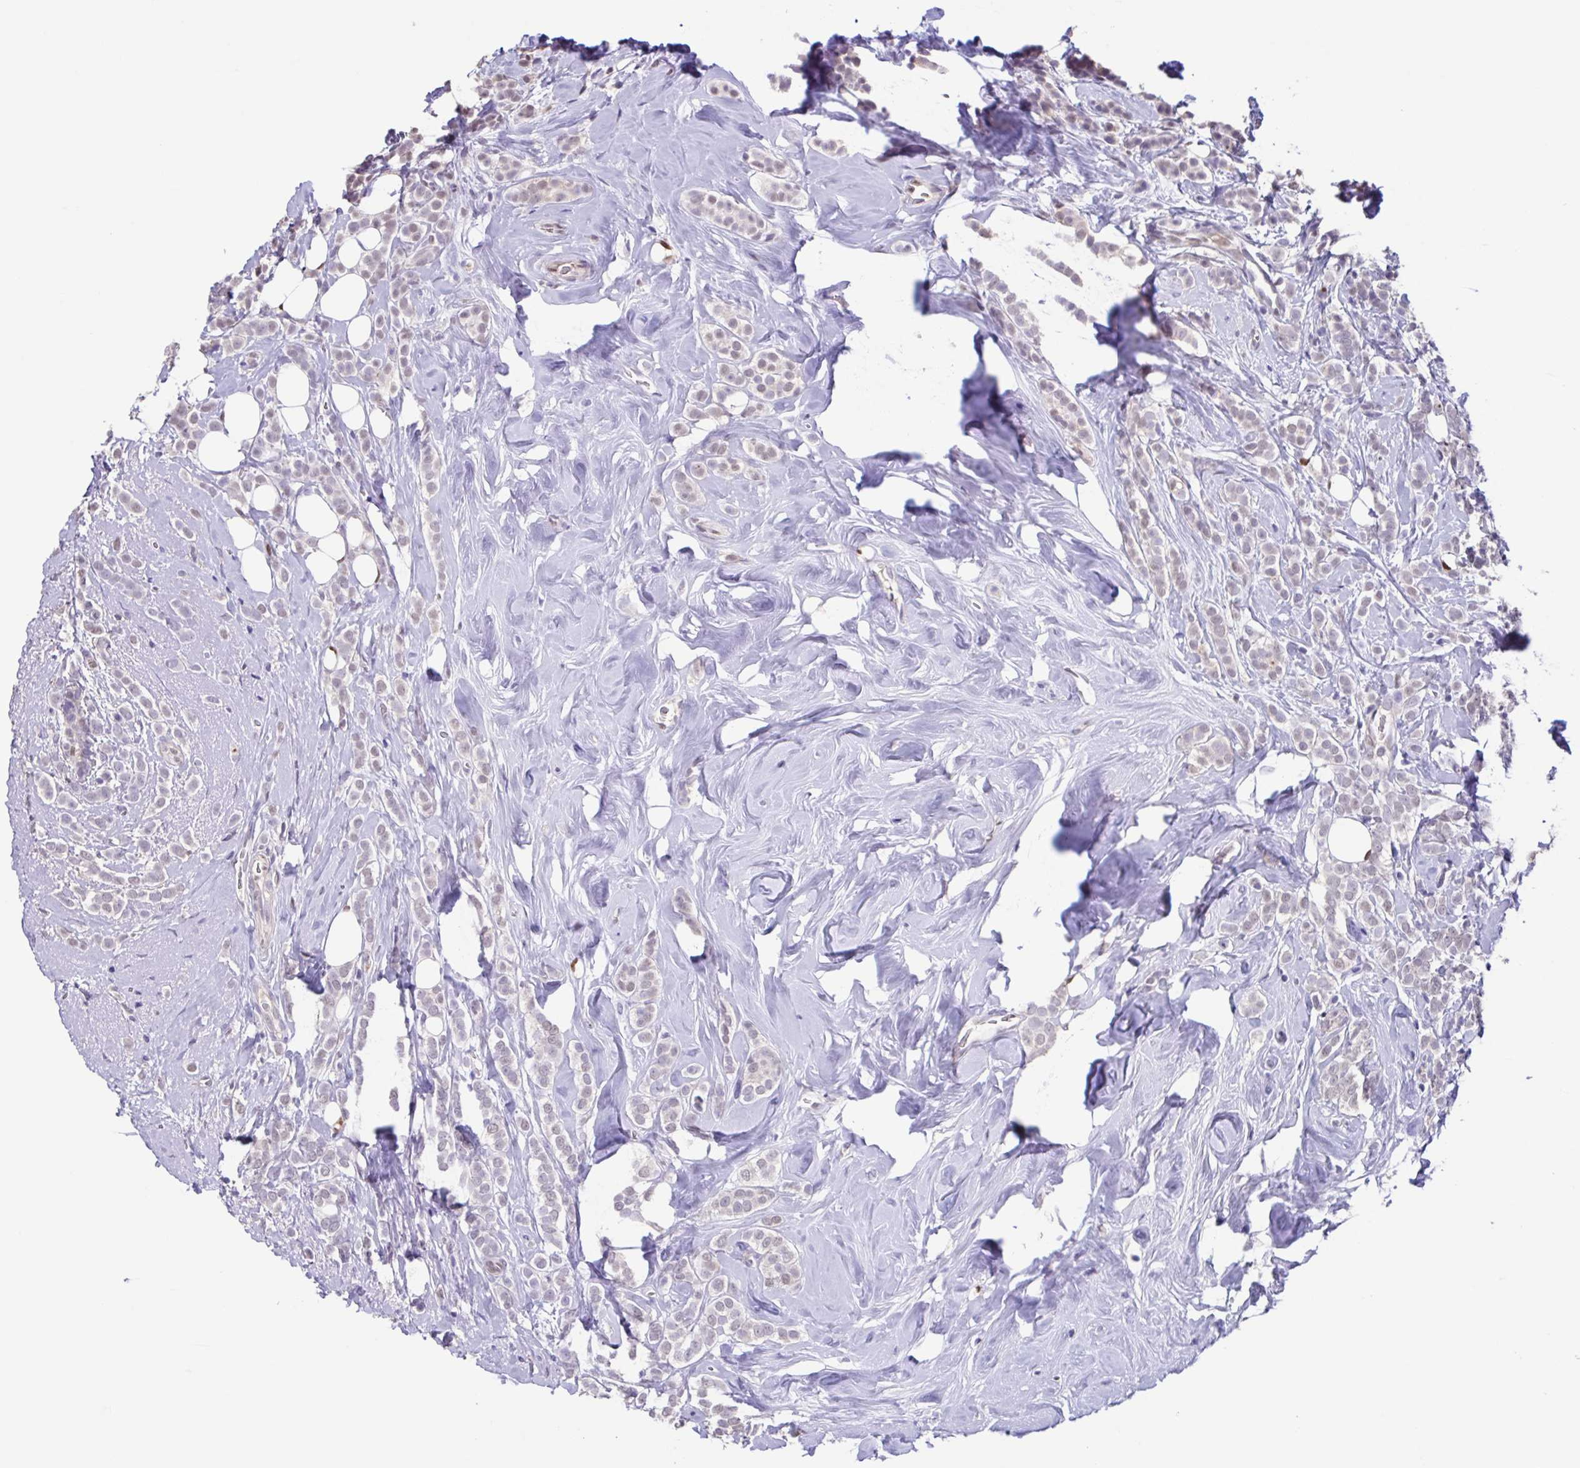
{"staining": {"intensity": "weak", "quantity": "<25%", "location": "nuclear"}, "tissue": "breast cancer", "cell_type": "Tumor cells", "image_type": "cancer", "snomed": [{"axis": "morphology", "description": "Lobular carcinoma"}, {"axis": "topography", "description": "Breast"}], "caption": "Immunohistochemical staining of human breast cancer reveals no significant staining in tumor cells.", "gene": "ACTRT3", "patient": {"sex": "female", "age": 49}}